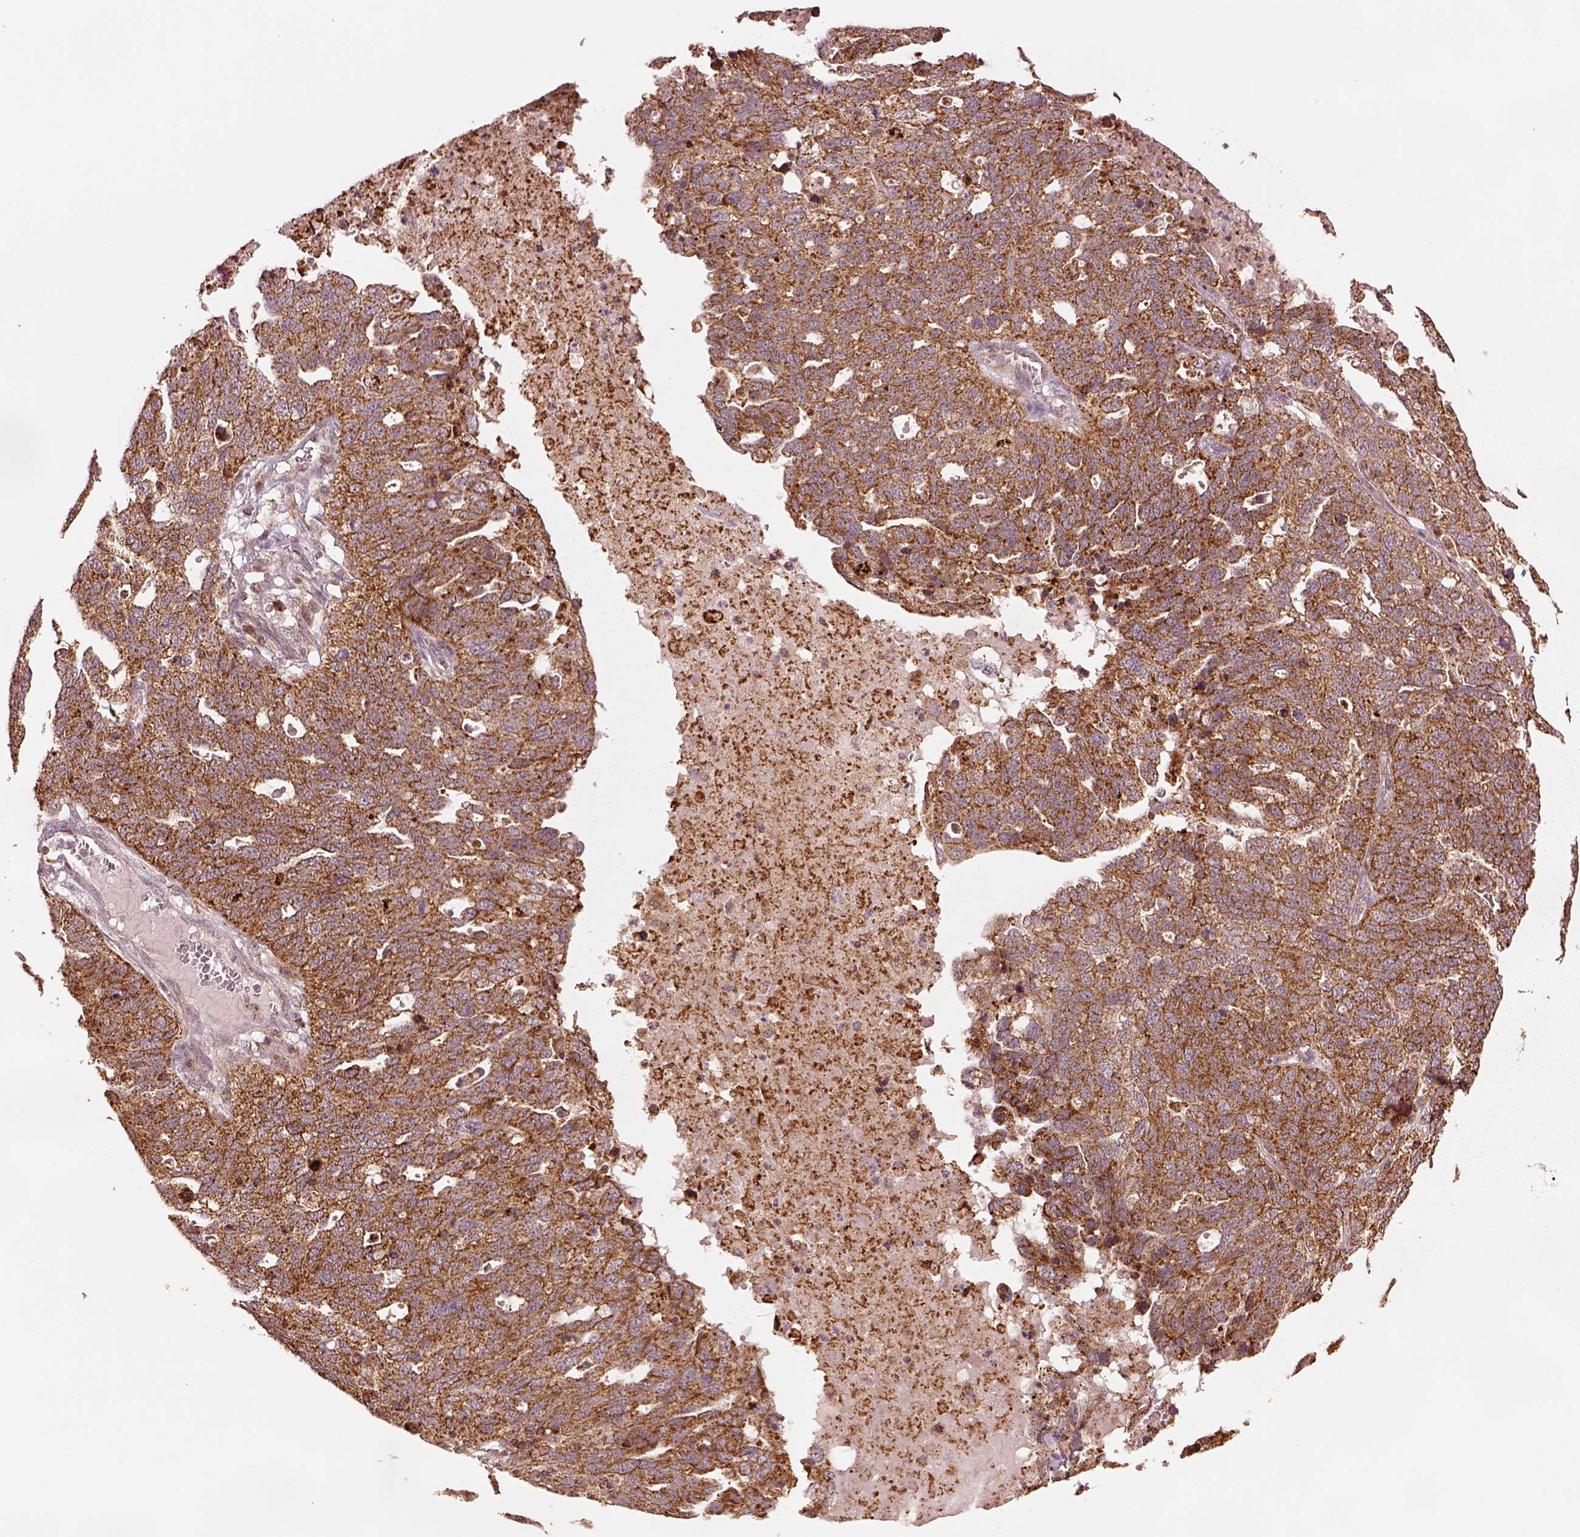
{"staining": {"intensity": "strong", "quantity": ">75%", "location": "cytoplasmic/membranous"}, "tissue": "ovarian cancer", "cell_type": "Tumor cells", "image_type": "cancer", "snomed": [{"axis": "morphology", "description": "Cystadenocarcinoma, serous, NOS"}, {"axis": "topography", "description": "Ovary"}], "caption": "A high-resolution photomicrograph shows immunohistochemistry staining of ovarian cancer, which displays strong cytoplasmic/membranous expression in about >75% of tumor cells.", "gene": "SEL1L3", "patient": {"sex": "female", "age": 71}}